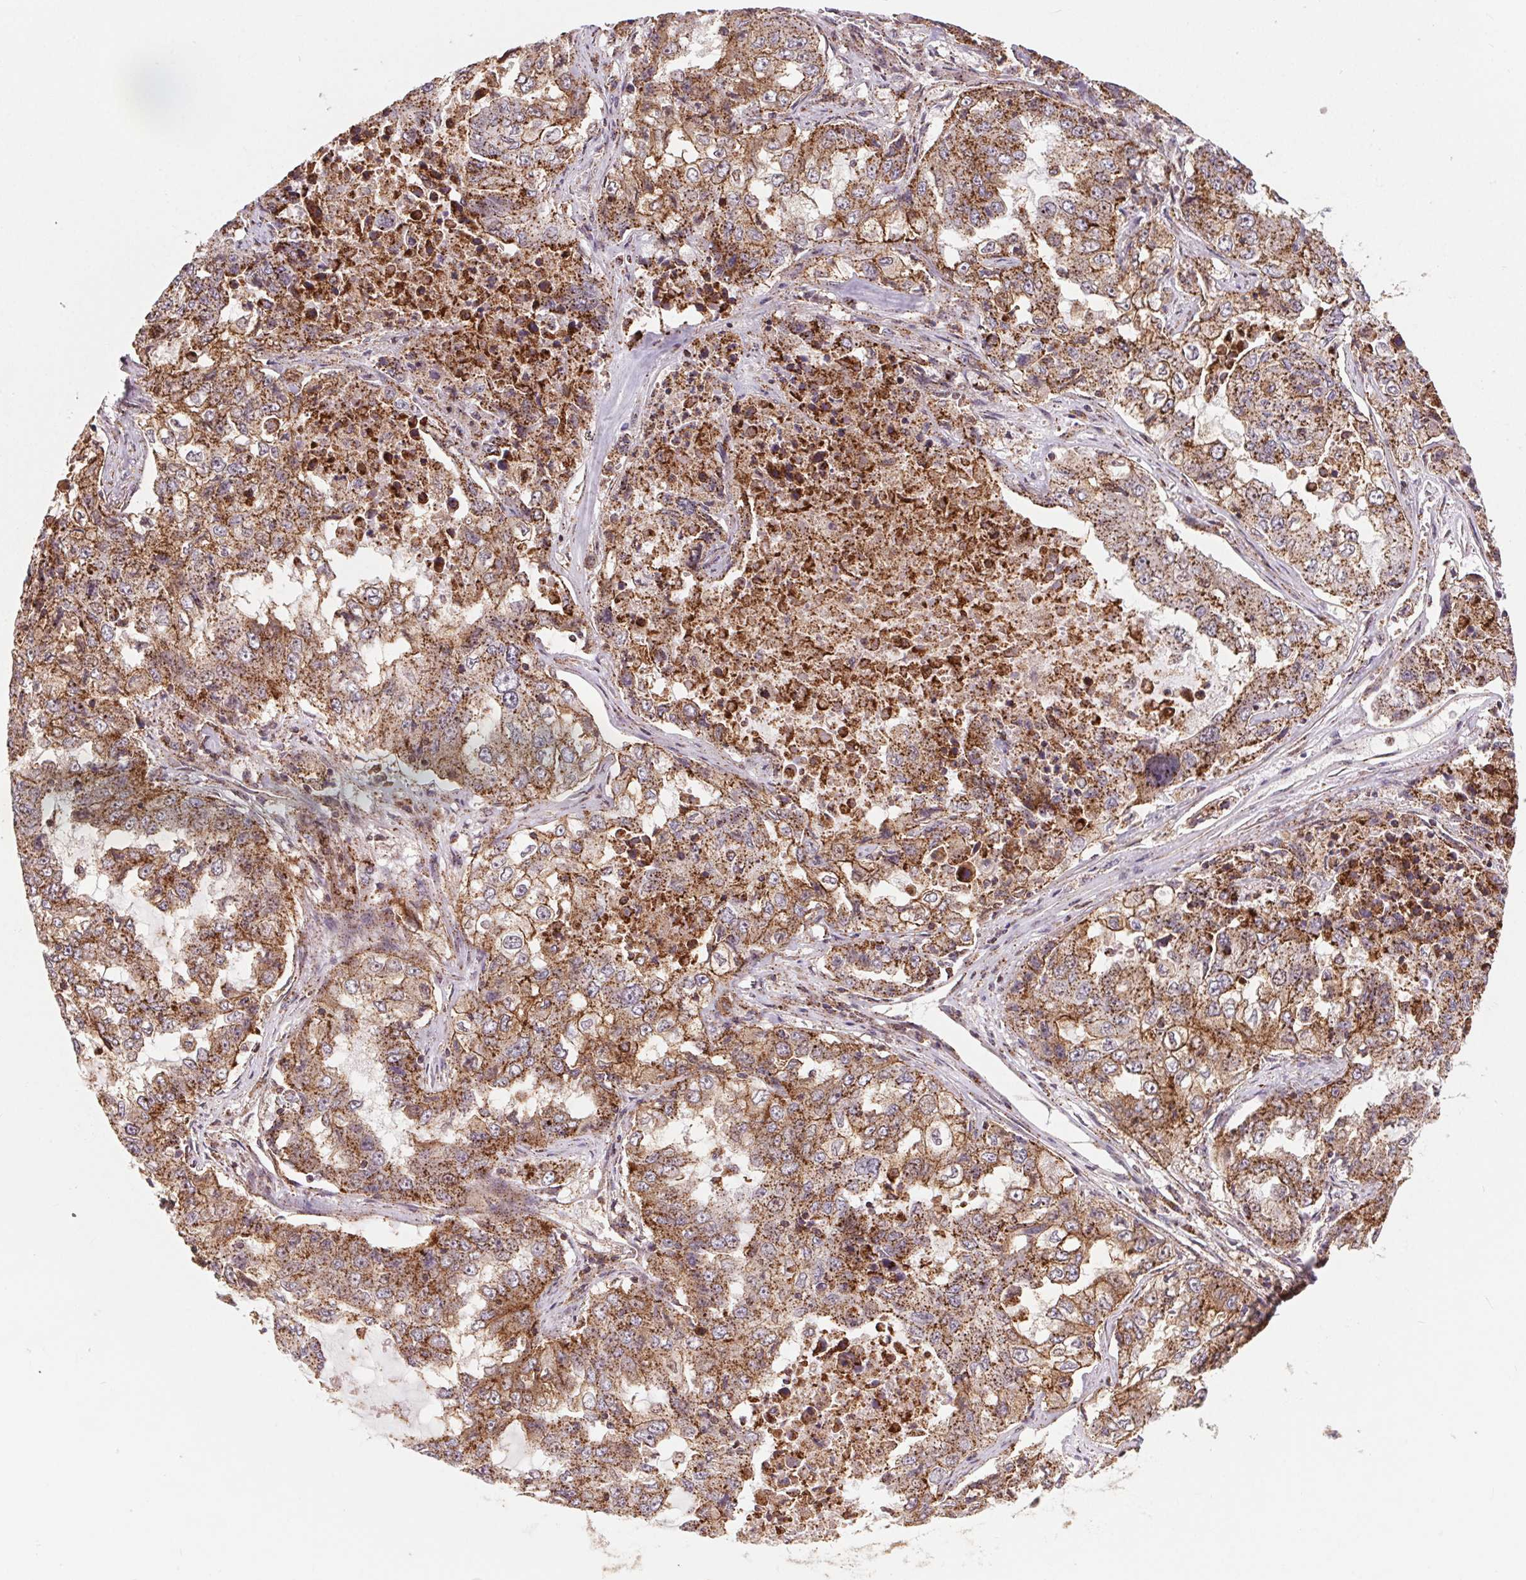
{"staining": {"intensity": "moderate", "quantity": ">75%", "location": "cytoplasmic/membranous"}, "tissue": "lung cancer", "cell_type": "Tumor cells", "image_type": "cancer", "snomed": [{"axis": "morphology", "description": "Adenocarcinoma, NOS"}, {"axis": "topography", "description": "Lung"}], "caption": "Human adenocarcinoma (lung) stained with a protein marker shows moderate staining in tumor cells.", "gene": "CHMP4B", "patient": {"sex": "female", "age": 61}}